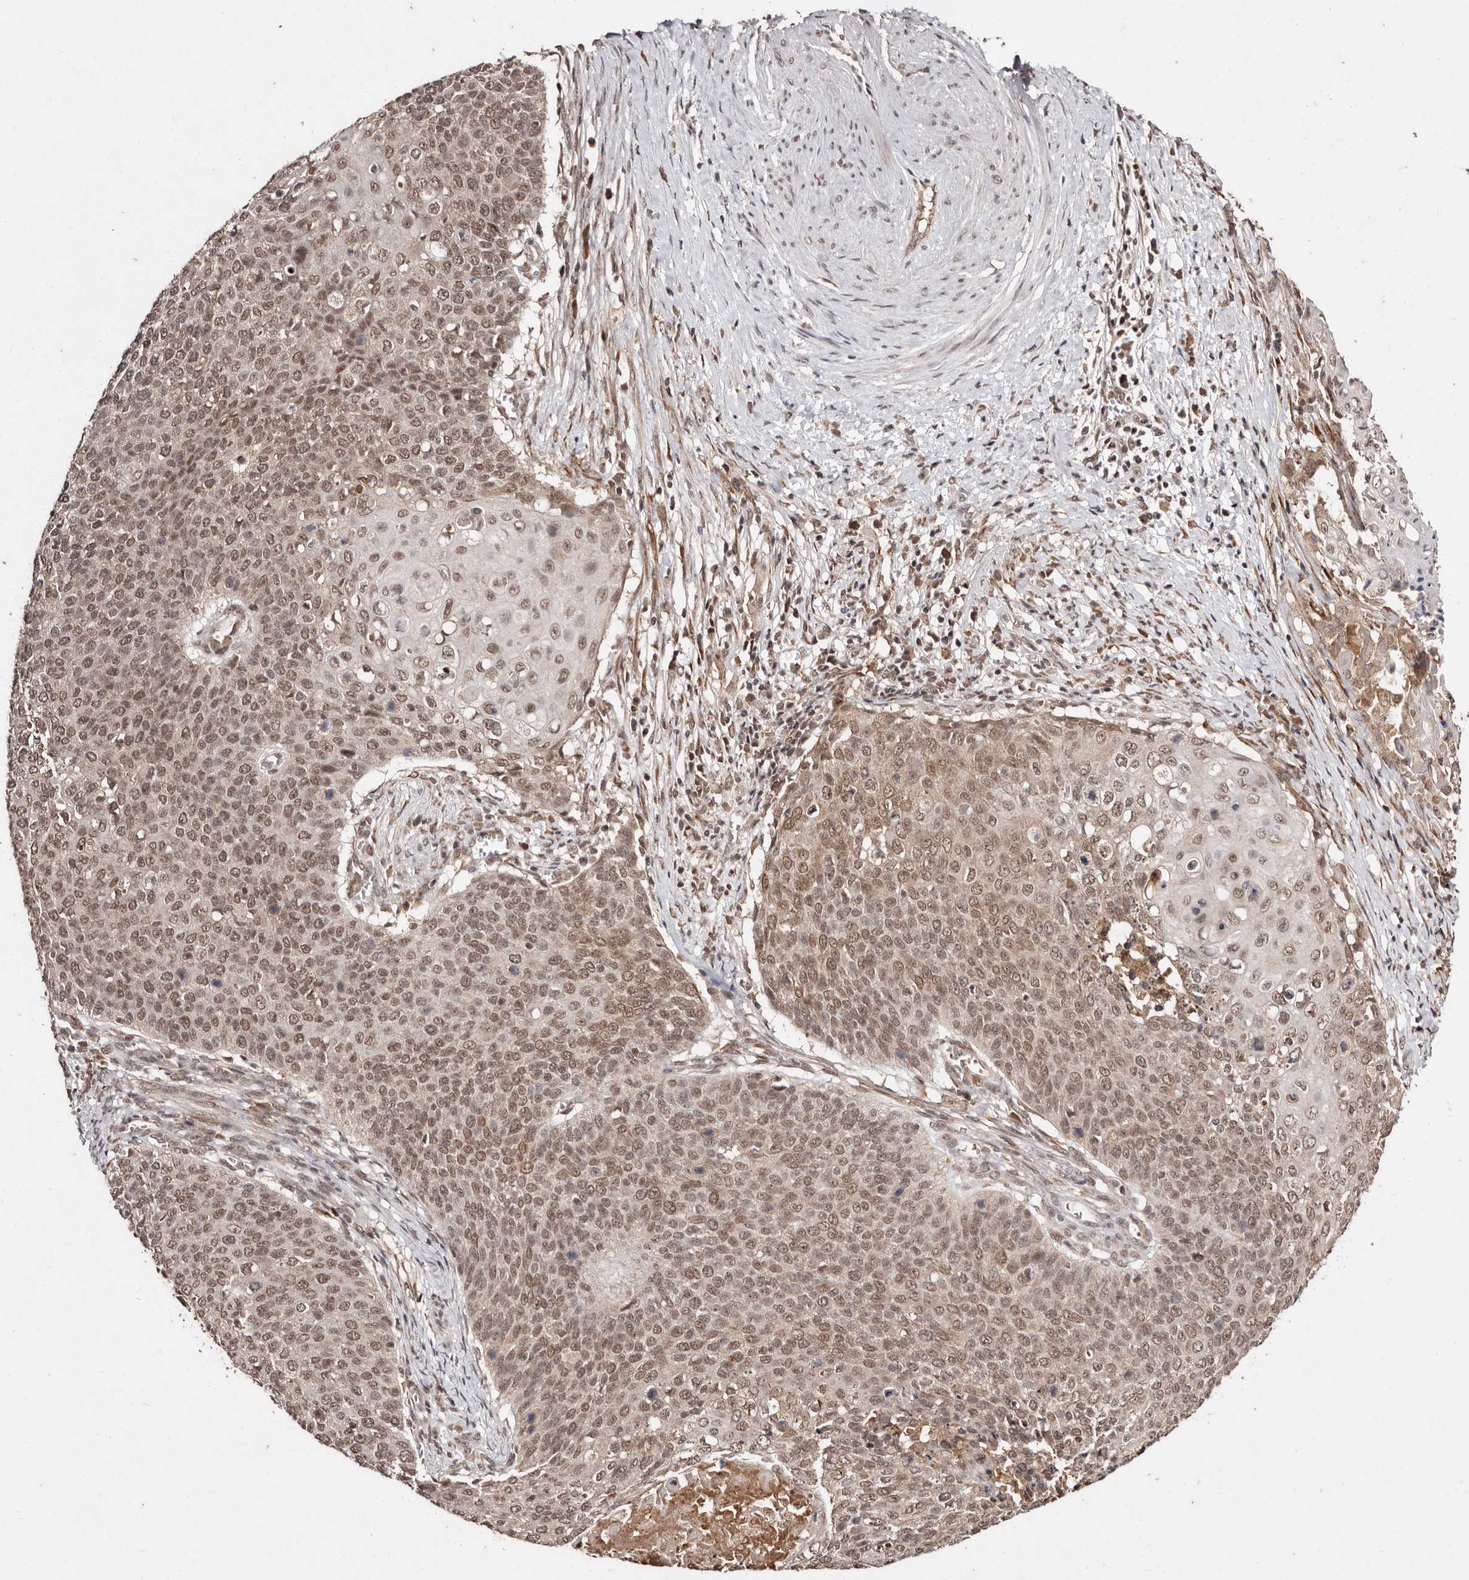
{"staining": {"intensity": "moderate", "quantity": ">75%", "location": "nuclear"}, "tissue": "cervical cancer", "cell_type": "Tumor cells", "image_type": "cancer", "snomed": [{"axis": "morphology", "description": "Squamous cell carcinoma, NOS"}, {"axis": "topography", "description": "Cervix"}], "caption": "Immunohistochemical staining of cervical squamous cell carcinoma reveals medium levels of moderate nuclear protein staining in about >75% of tumor cells. (Stains: DAB (3,3'-diaminobenzidine) in brown, nuclei in blue, Microscopy: brightfield microscopy at high magnification).", "gene": "BICRAL", "patient": {"sex": "female", "age": 39}}